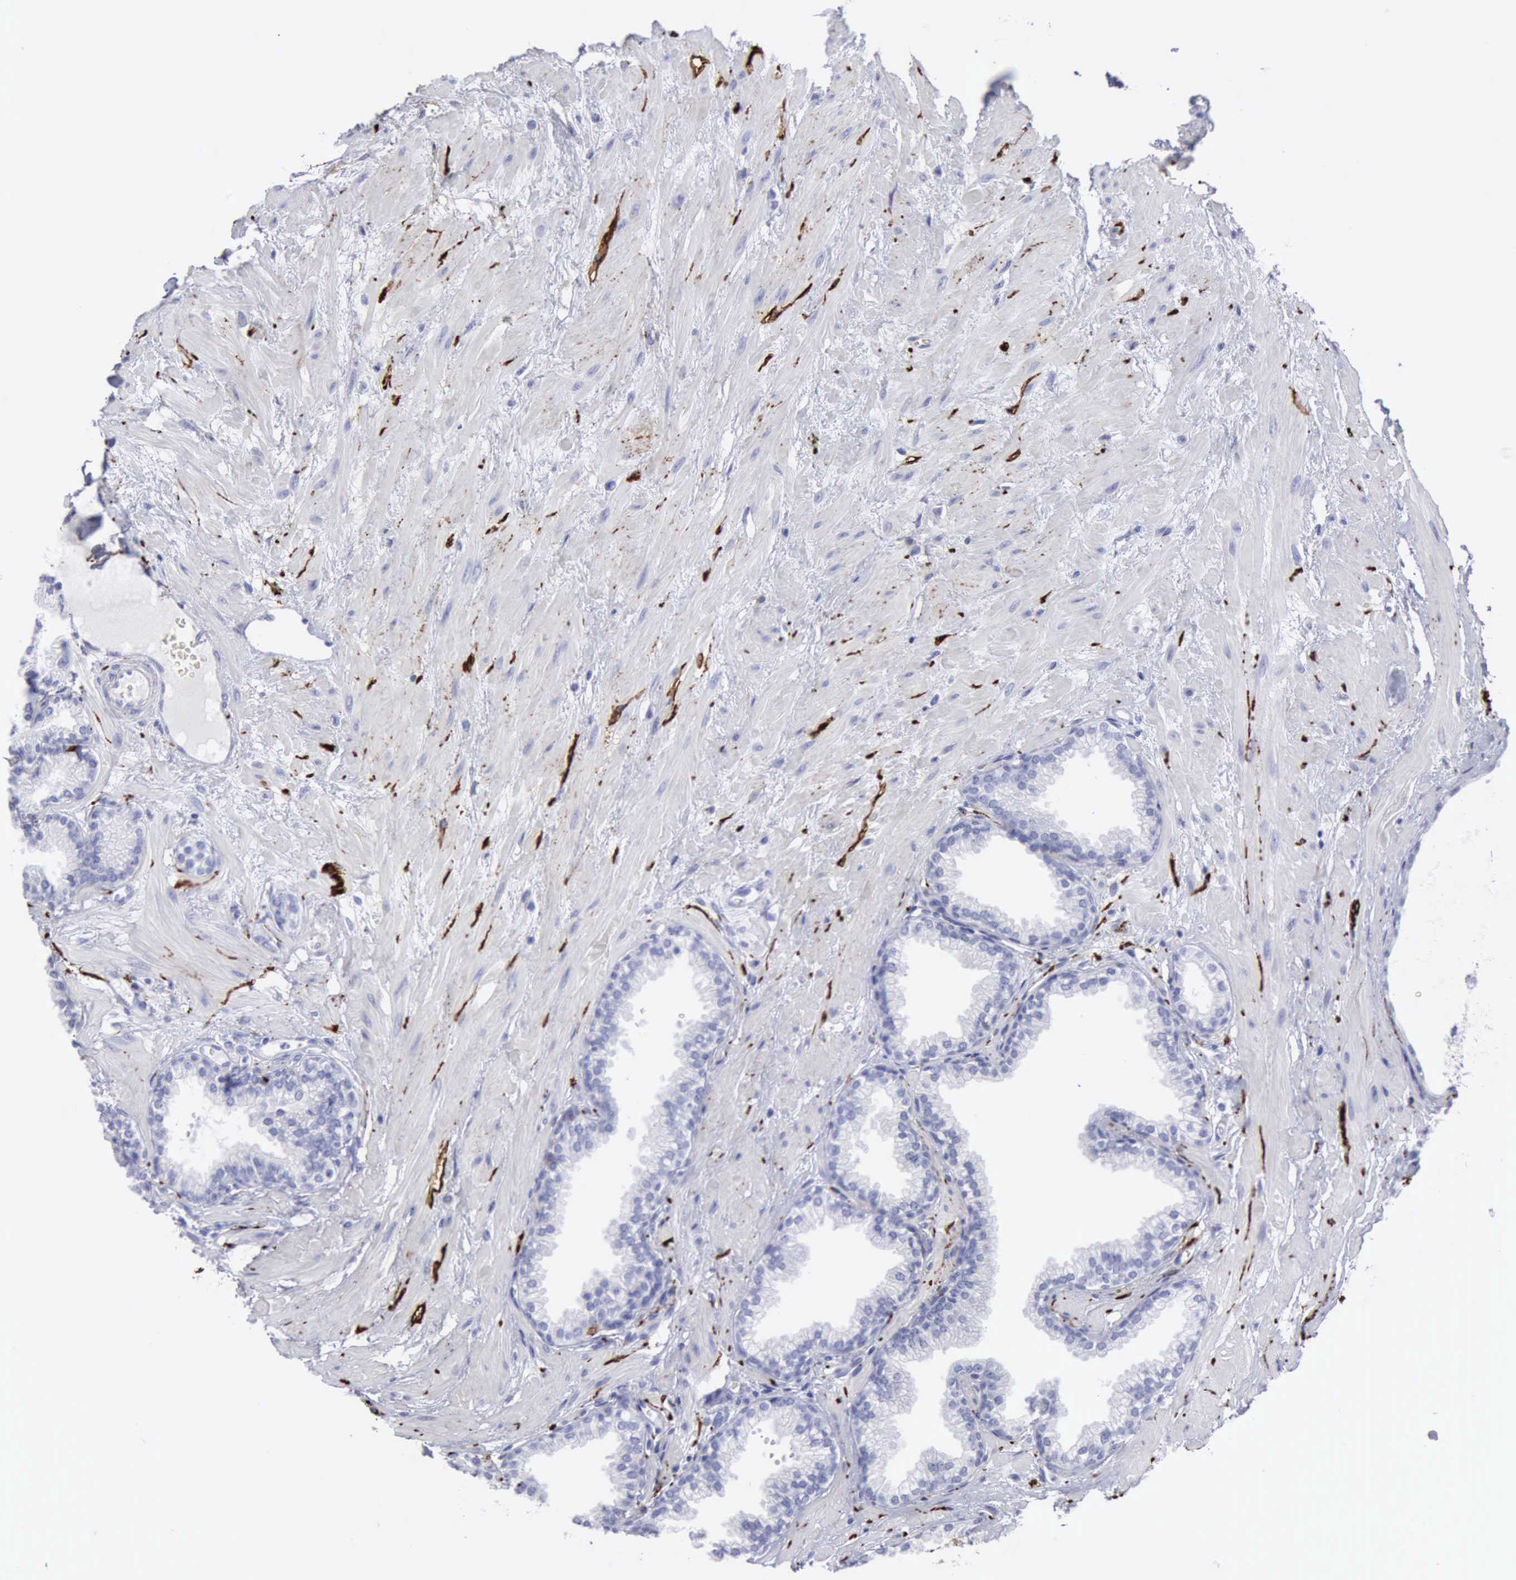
{"staining": {"intensity": "negative", "quantity": "none", "location": "none"}, "tissue": "prostate", "cell_type": "Glandular cells", "image_type": "normal", "snomed": [{"axis": "morphology", "description": "Normal tissue, NOS"}, {"axis": "topography", "description": "Prostate"}], "caption": "Prostate stained for a protein using immunohistochemistry demonstrates no positivity glandular cells.", "gene": "NCAM1", "patient": {"sex": "male", "age": 64}}